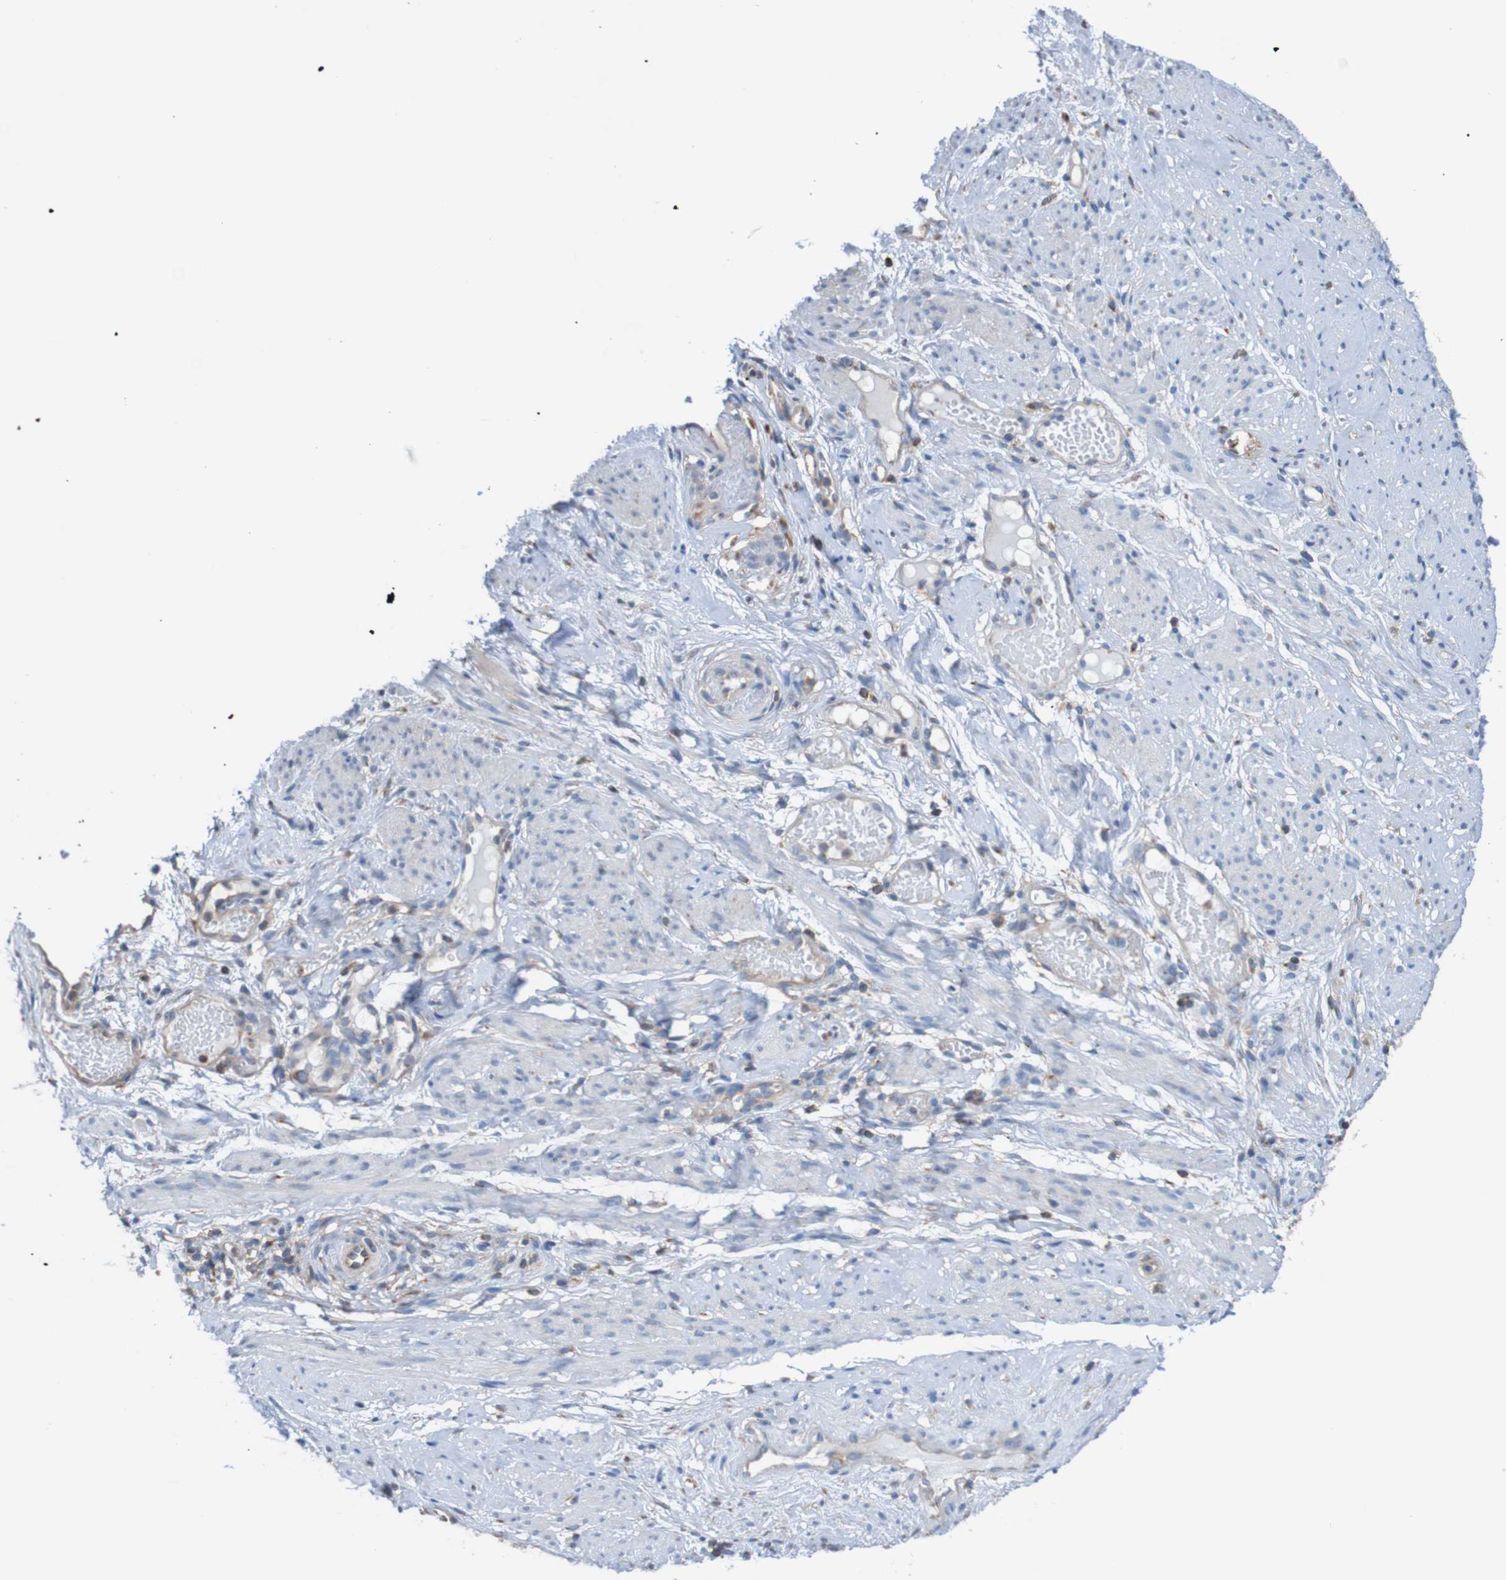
{"staining": {"intensity": "negative", "quantity": "none", "location": "none"}, "tissue": "endometrial cancer", "cell_type": "Tumor cells", "image_type": "cancer", "snomed": [{"axis": "morphology", "description": "Adenocarcinoma, NOS"}, {"axis": "topography", "description": "Endometrium"}], "caption": "There is no significant positivity in tumor cells of endometrial cancer (adenocarcinoma).", "gene": "MINAR1", "patient": {"sex": "female", "age": 85}}